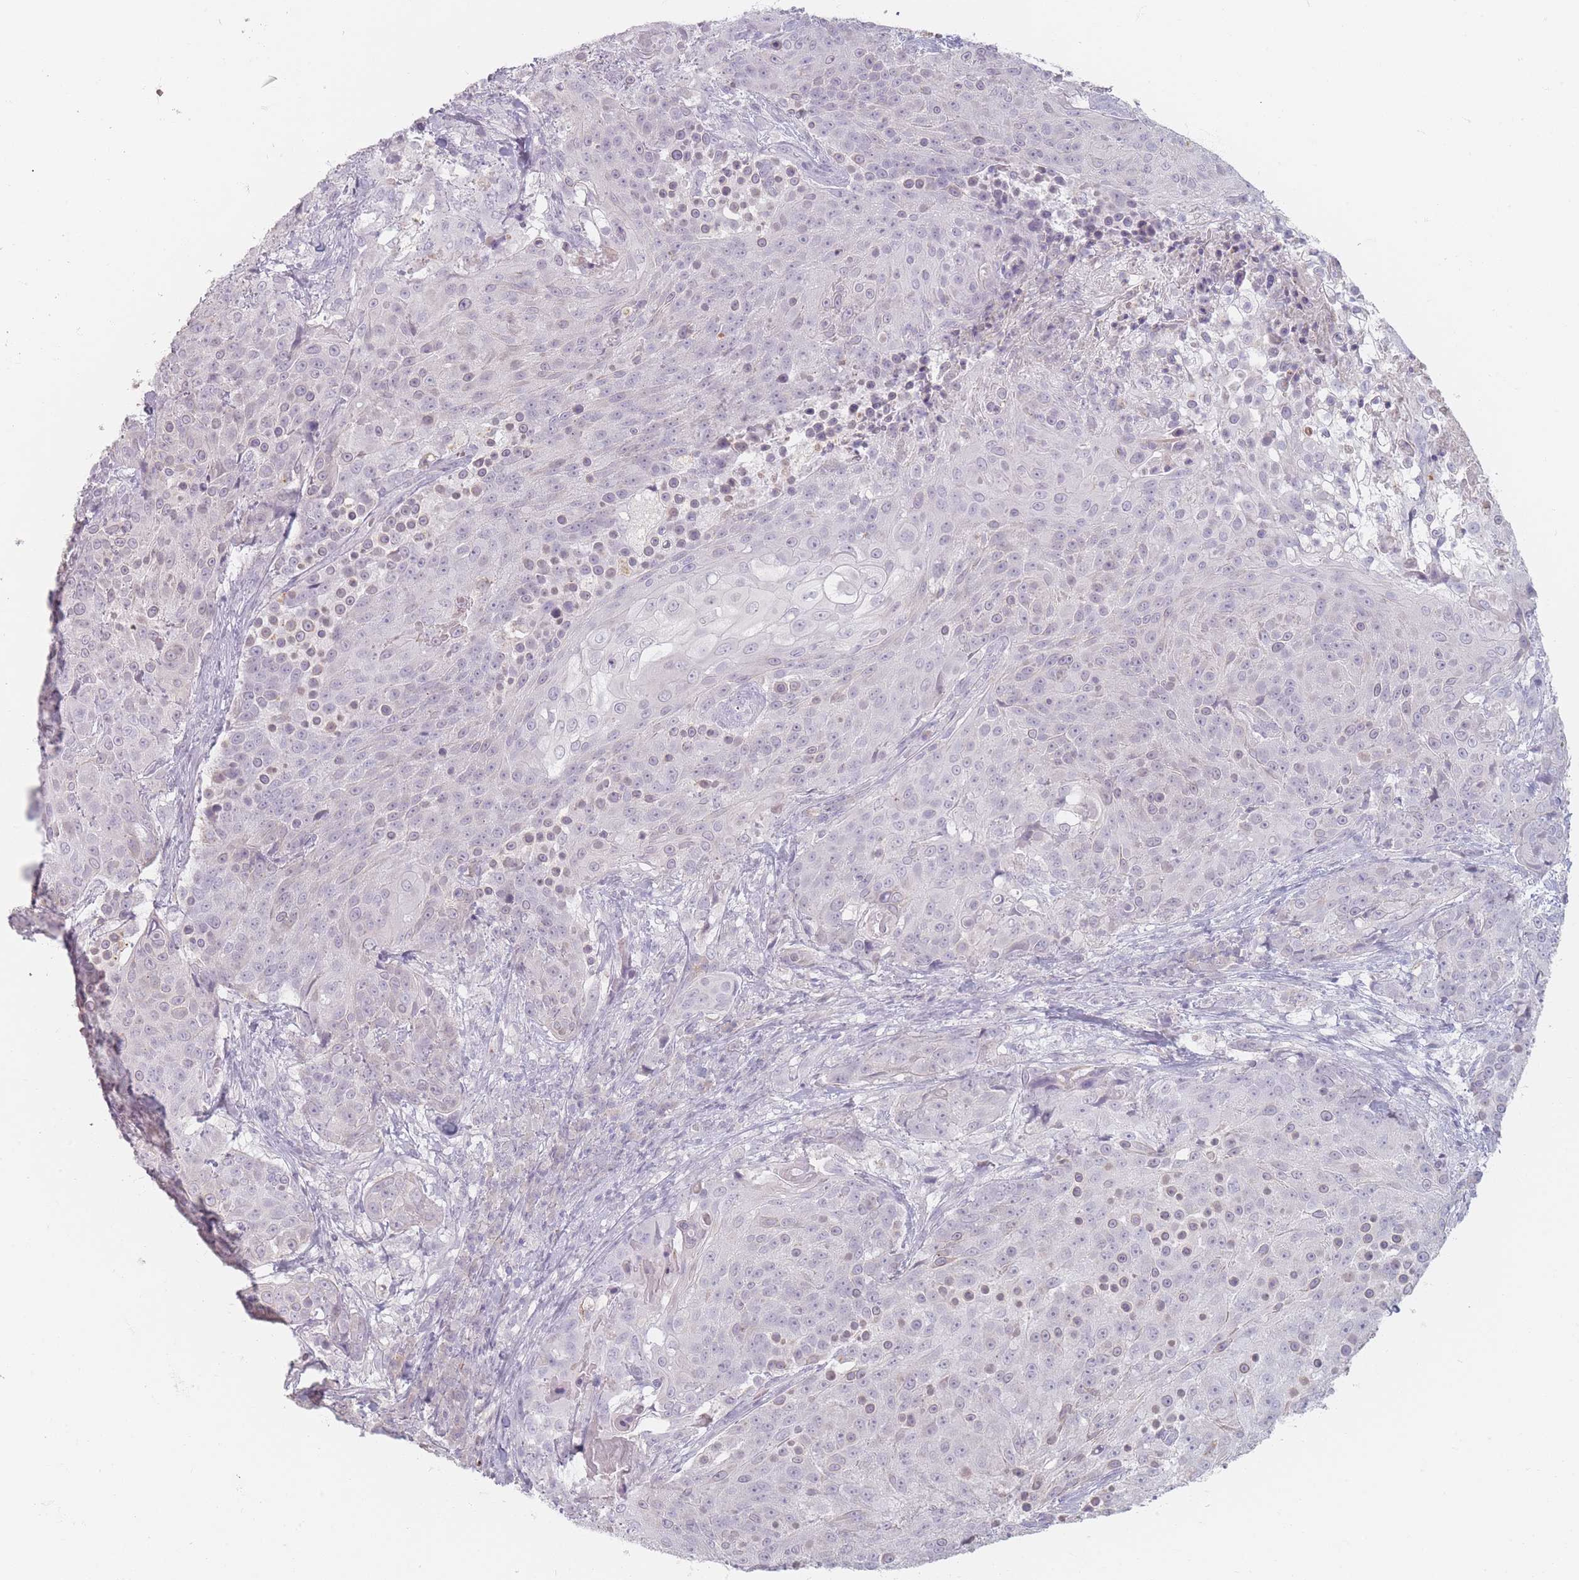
{"staining": {"intensity": "weak", "quantity": "<25%", "location": "nuclear"}, "tissue": "urothelial cancer", "cell_type": "Tumor cells", "image_type": "cancer", "snomed": [{"axis": "morphology", "description": "Urothelial carcinoma, High grade"}, {"axis": "topography", "description": "Urinary bladder"}], "caption": "High power microscopy histopathology image of an IHC histopathology image of urothelial cancer, revealing no significant staining in tumor cells. The staining is performed using DAB brown chromogen with nuclei counter-stained in using hematoxylin.", "gene": "HELZ2", "patient": {"sex": "female", "age": 63}}